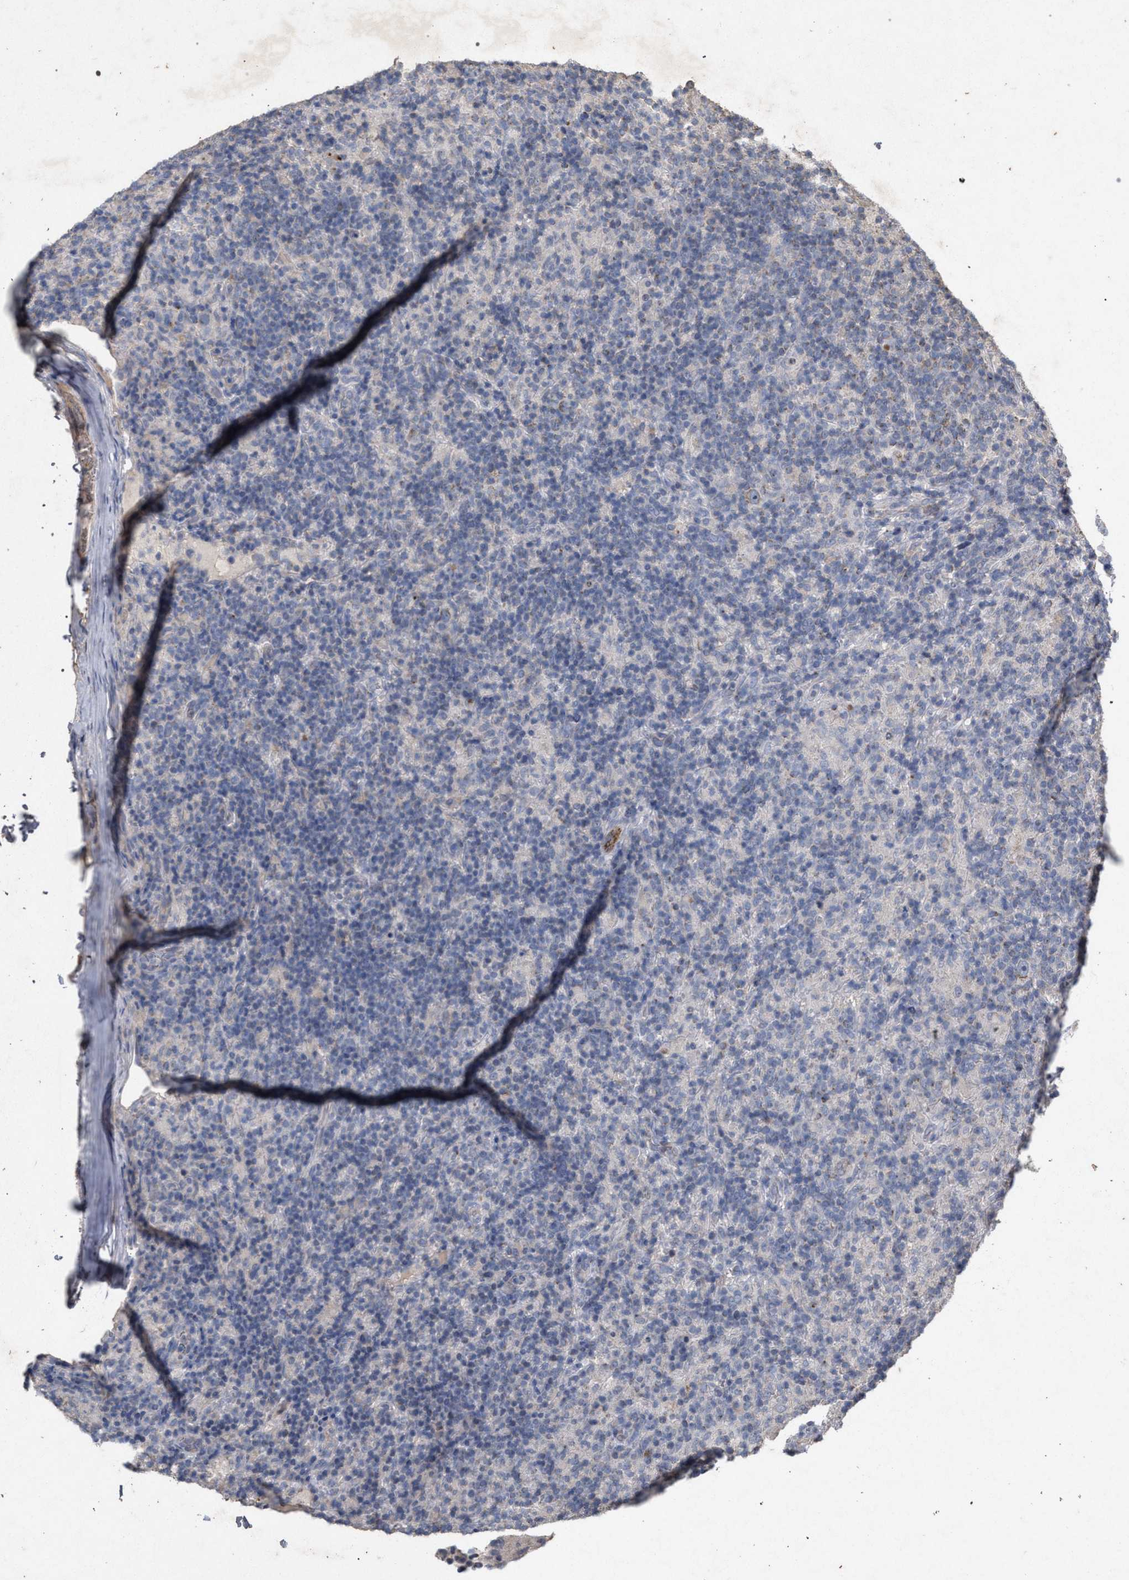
{"staining": {"intensity": "weak", "quantity": "<25%", "location": "cytoplasmic/membranous"}, "tissue": "lymphoma", "cell_type": "Tumor cells", "image_type": "cancer", "snomed": [{"axis": "morphology", "description": "Hodgkin's disease, NOS"}, {"axis": "topography", "description": "Lymph node"}], "caption": "A high-resolution photomicrograph shows immunohistochemistry (IHC) staining of lymphoma, which shows no significant expression in tumor cells.", "gene": "PKD2L1", "patient": {"sex": "male", "age": 70}}